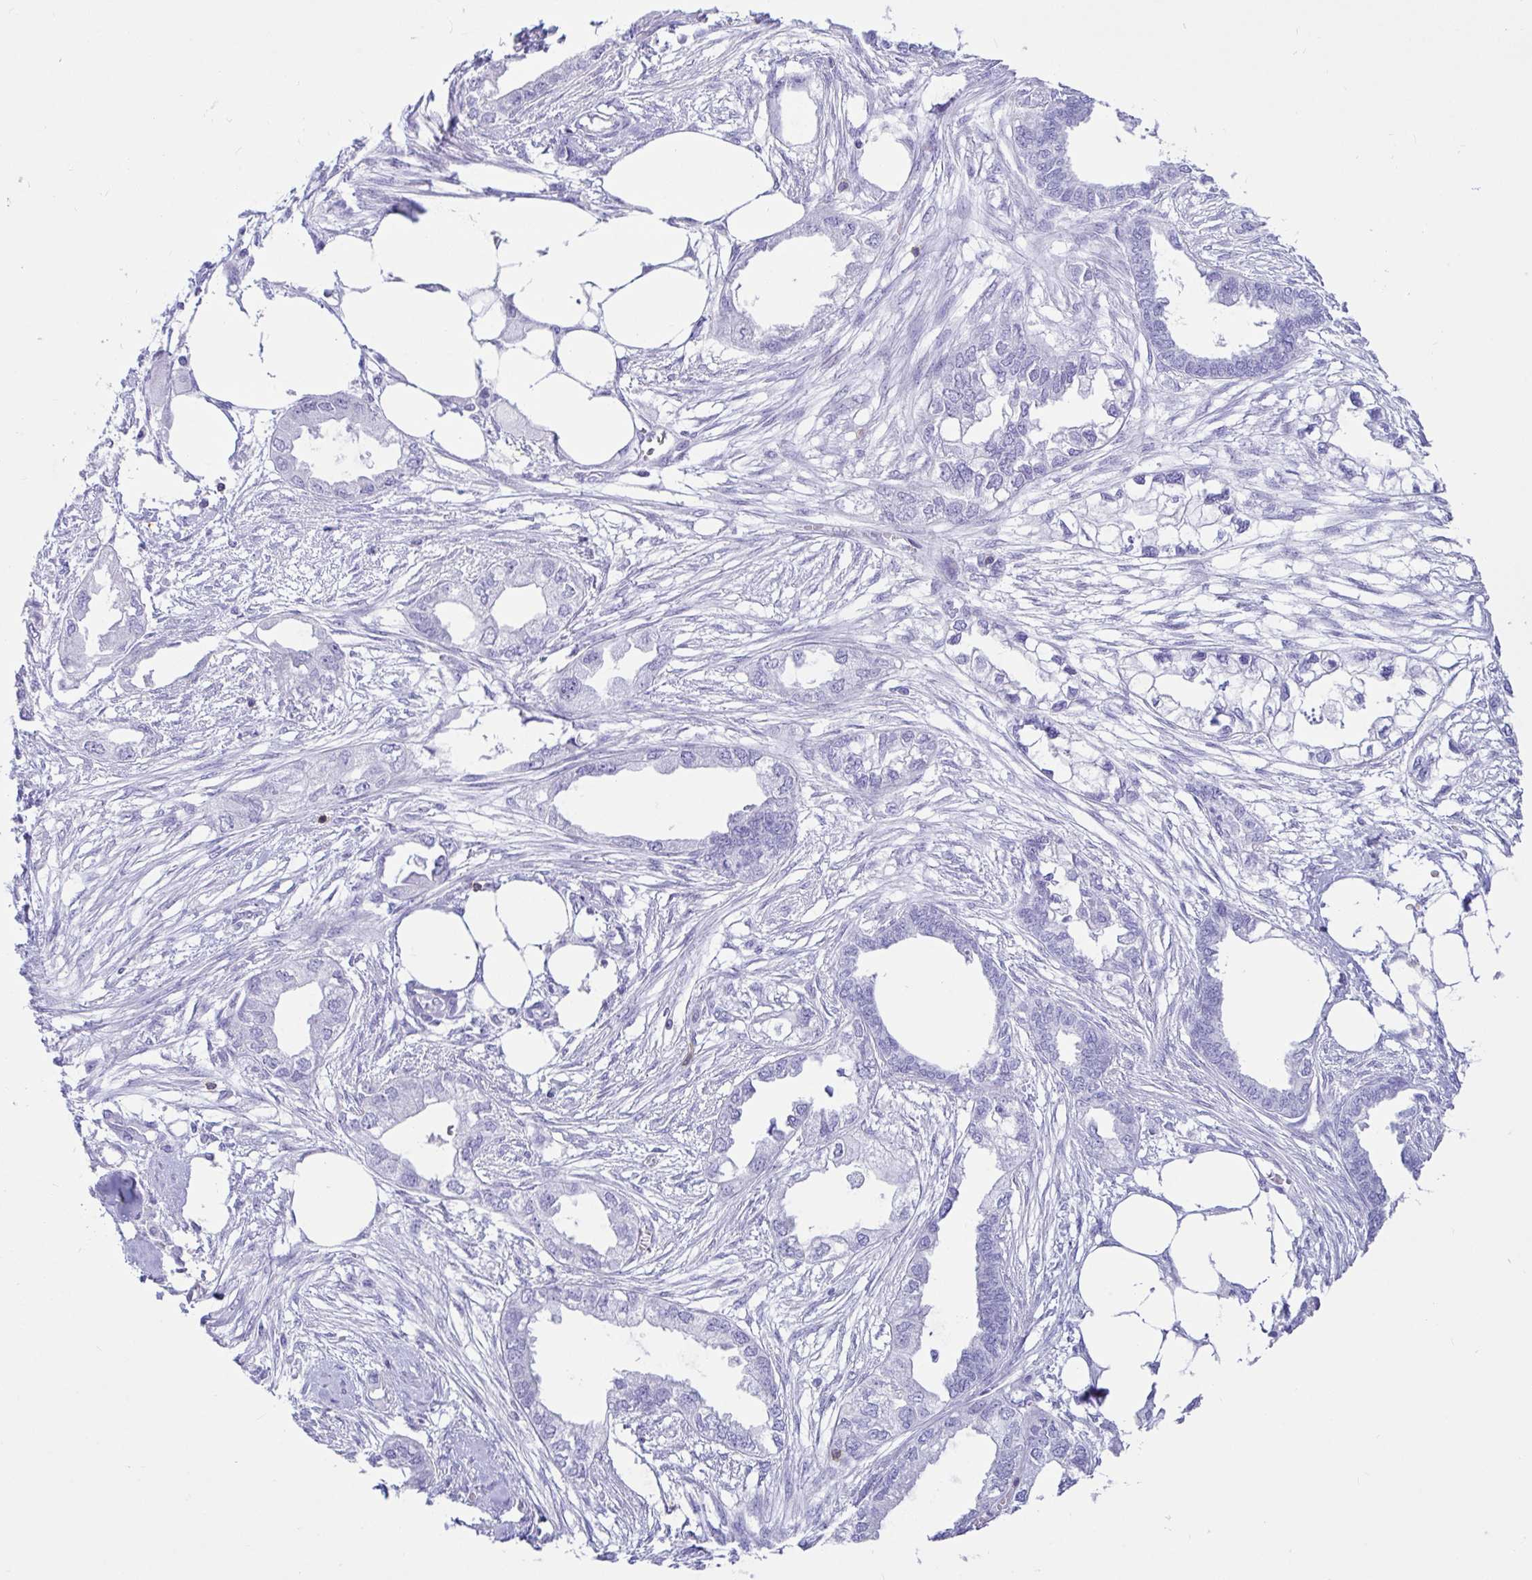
{"staining": {"intensity": "negative", "quantity": "none", "location": "none"}, "tissue": "endometrial cancer", "cell_type": "Tumor cells", "image_type": "cancer", "snomed": [{"axis": "morphology", "description": "Adenocarcinoma, NOS"}, {"axis": "morphology", "description": "Adenocarcinoma, metastatic, NOS"}, {"axis": "topography", "description": "Adipose tissue"}, {"axis": "topography", "description": "Endometrium"}], "caption": "Tumor cells are negative for brown protein staining in adenocarcinoma (endometrial).", "gene": "CD5", "patient": {"sex": "female", "age": 67}}